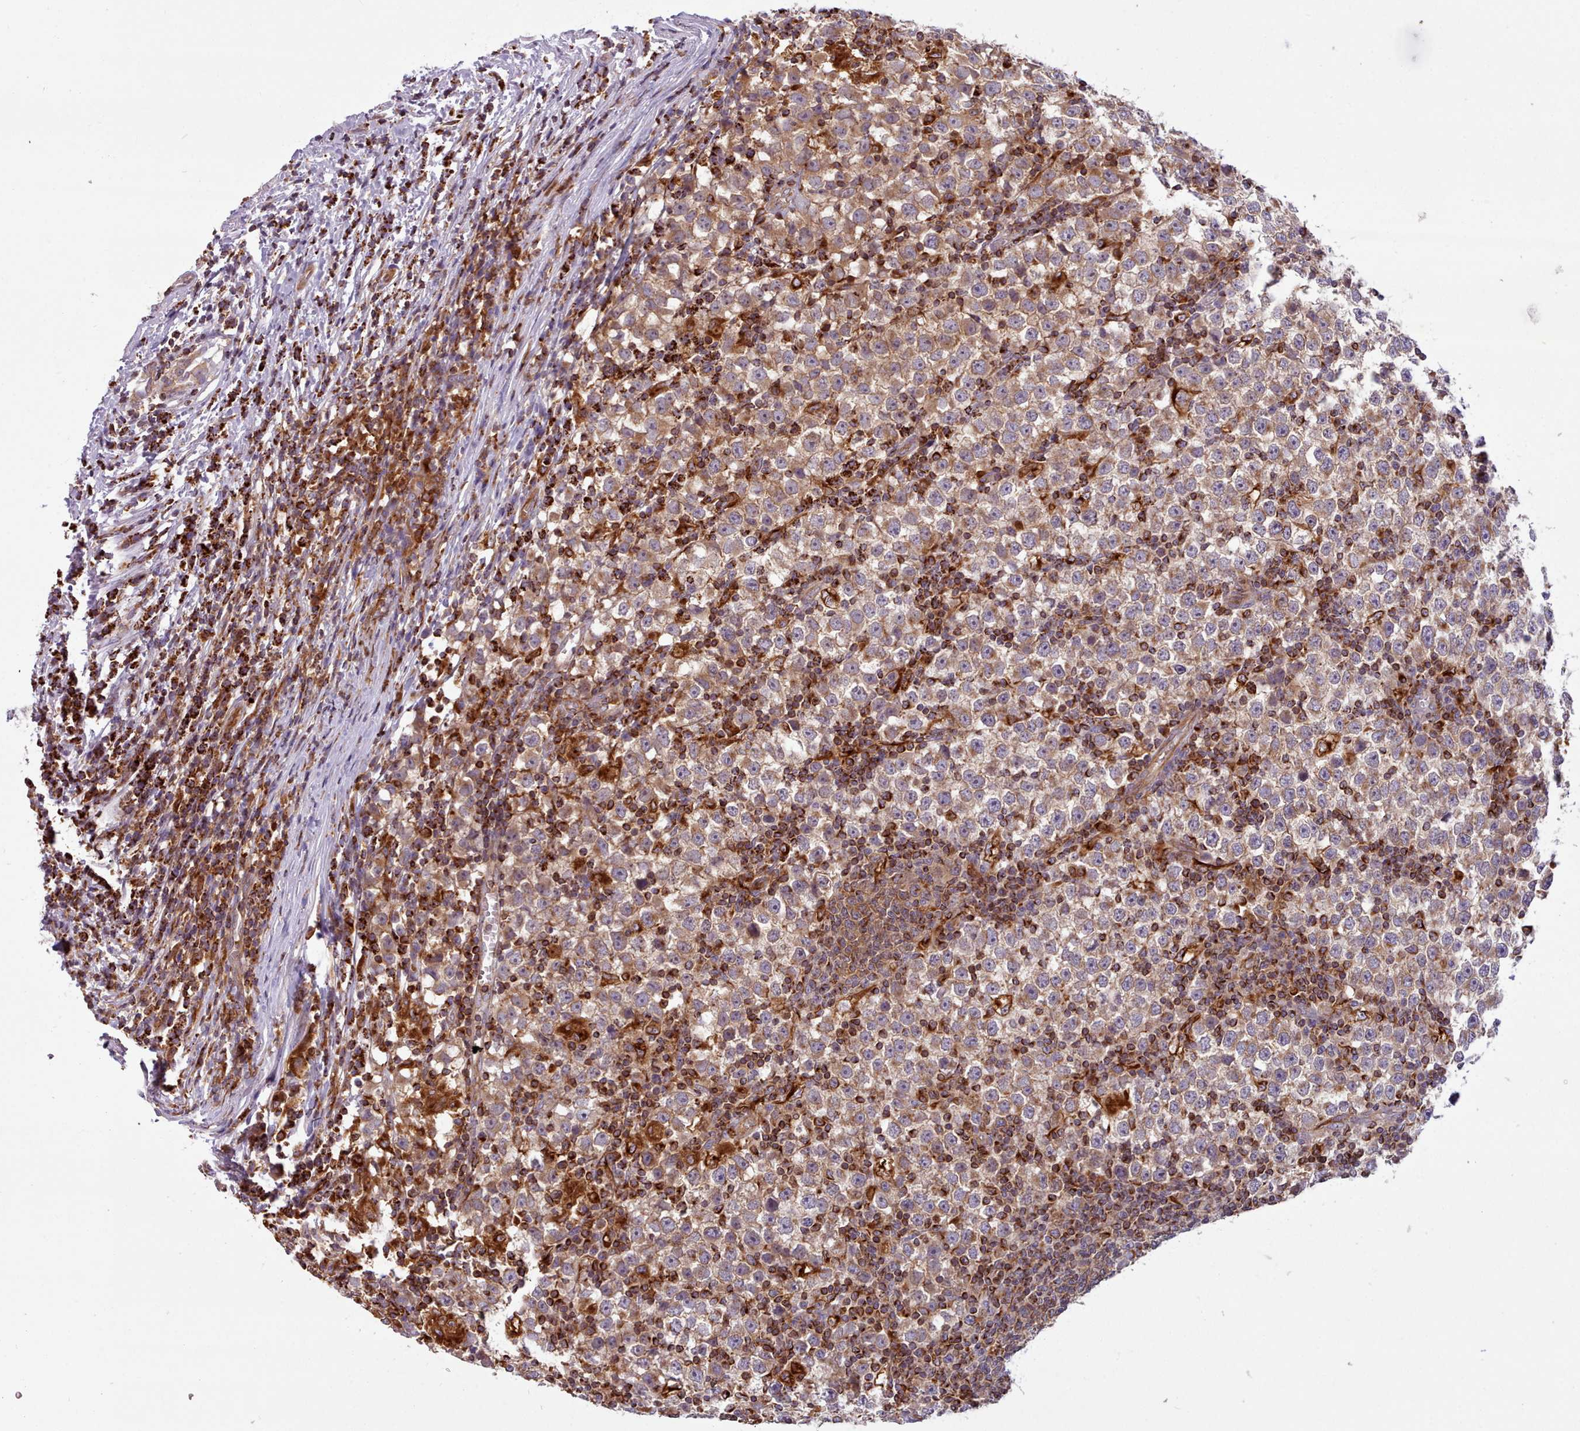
{"staining": {"intensity": "moderate", "quantity": ">75%", "location": "cytoplasmic/membranous"}, "tissue": "testis cancer", "cell_type": "Tumor cells", "image_type": "cancer", "snomed": [{"axis": "morphology", "description": "Seminoma, NOS"}, {"axis": "topography", "description": "Testis"}], "caption": "This is a micrograph of IHC staining of testis seminoma, which shows moderate positivity in the cytoplasmic/membranous of tumor cells.", "gene": "CRYBG1", "patient": {"sex": "male", "age": 65}}